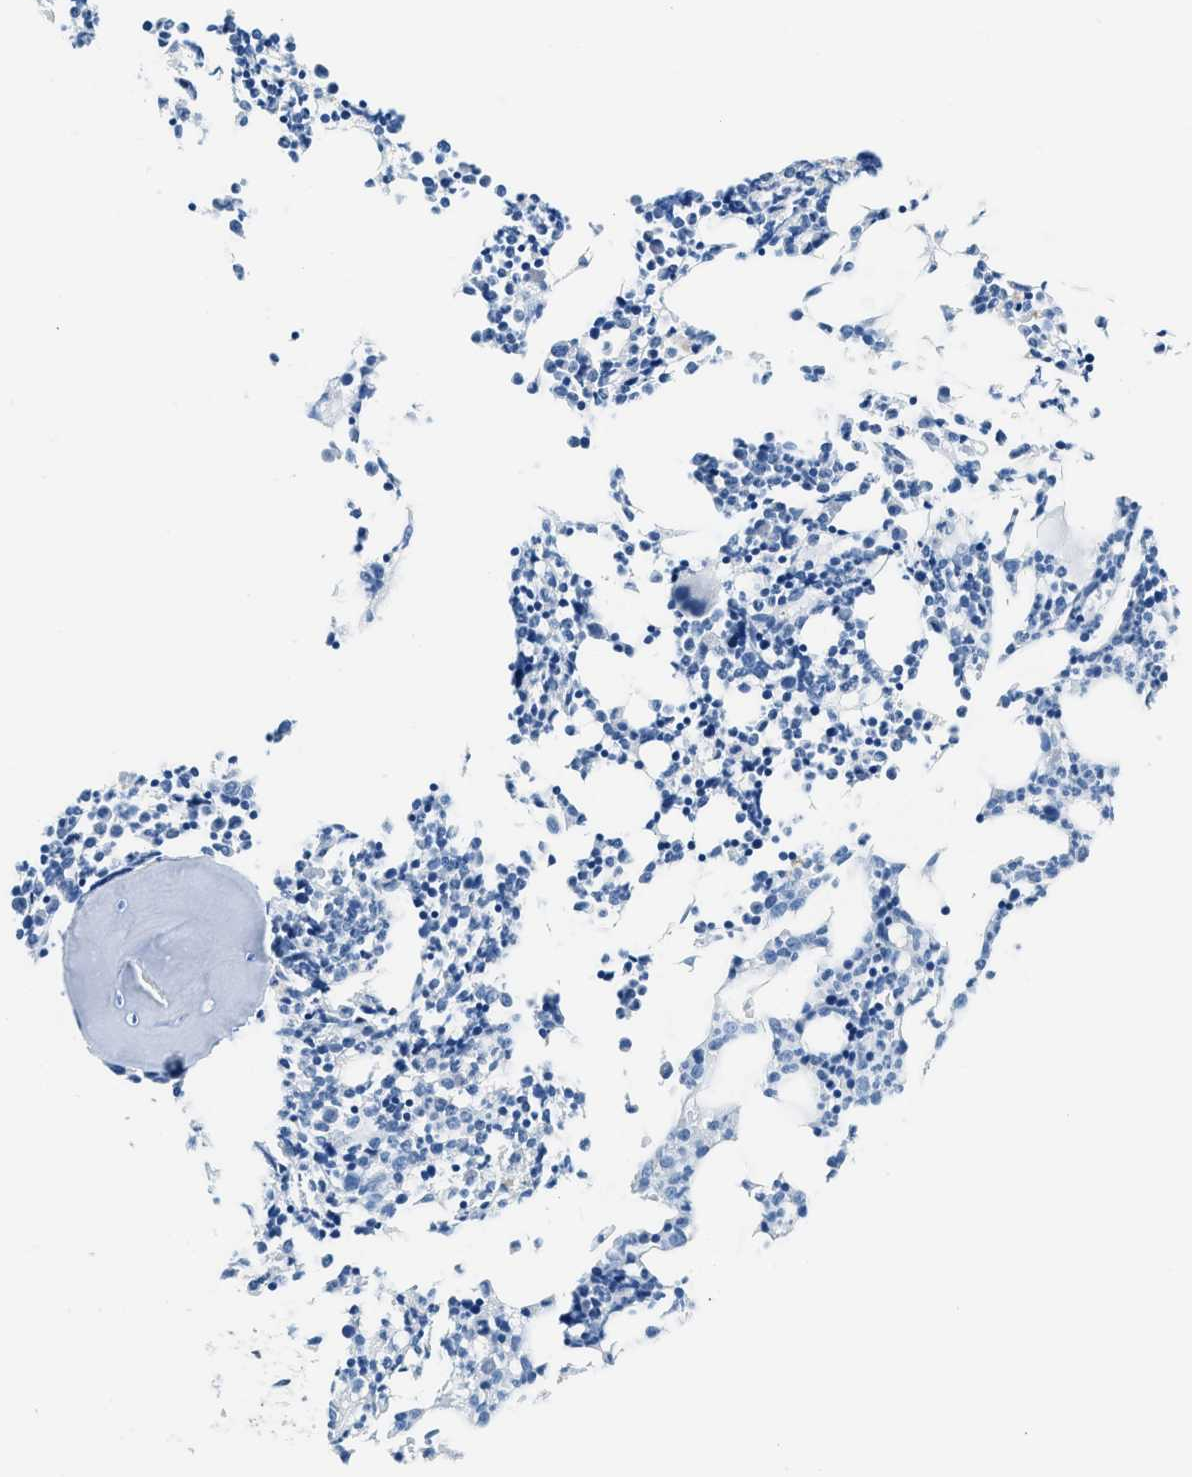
{"staining": {"intensity": "moderate", "quantity": "<25%", "location": "nuclear"}, "tissue": "bone marrow", "cell_type": "Hematopoietic cells", "image_type": "normal", "snomed": [{"axis": "morphology", "description": "Normal tissue, NOS"}, {"axis": "morphology", "description": "Inflammation, NOS"}, {"axis": "topography", "description": "Bone marrow"}], "caption": "This is a histology image of immunohistochemistry staining of benign bone marrow, which shows moderate staining in the nuclear of hematopoietic cells.", "gene": "ALX1", "patient": {"sex": "female", "age": 53}}